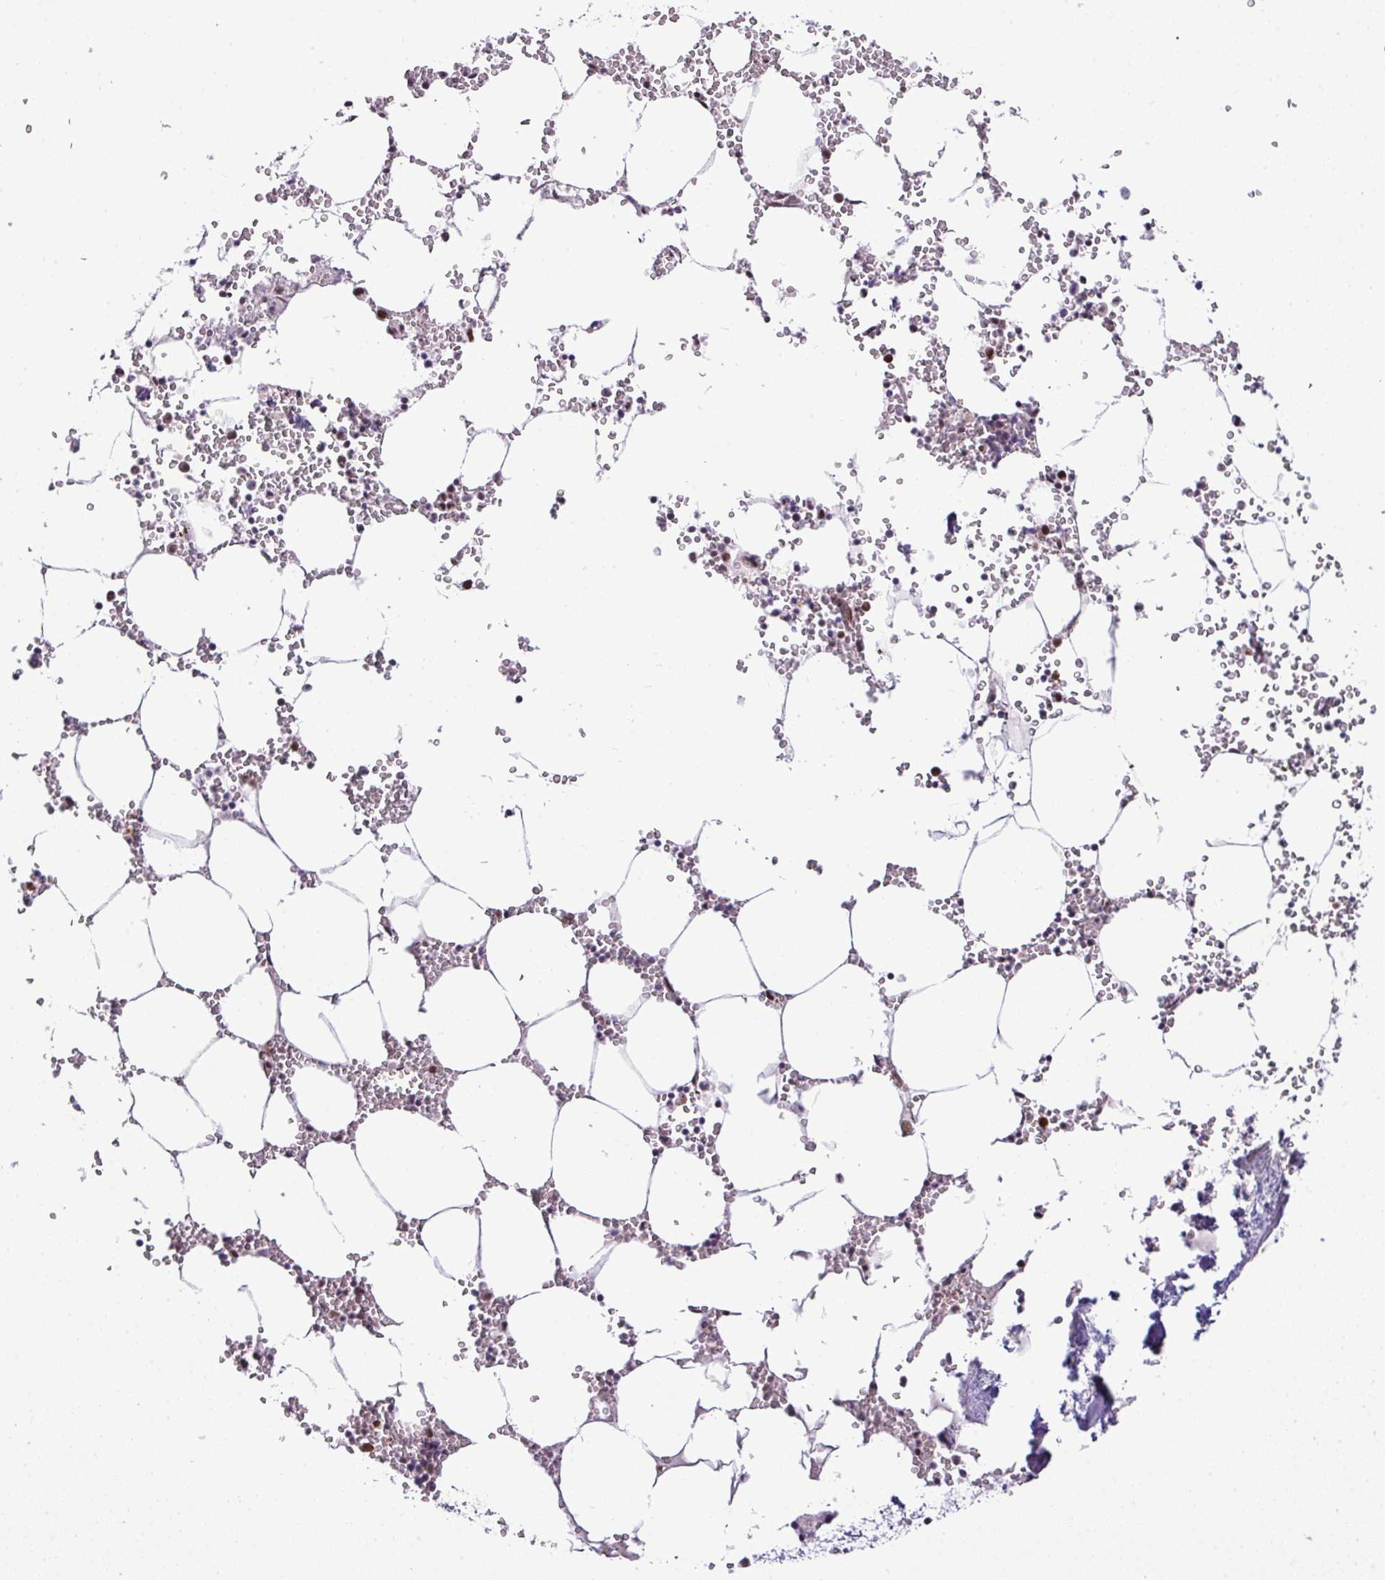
{"staining": {"intensity": "moderate", "quantity": "25%-75%", "location": "nuclear"}, "tissue": "bone marrow", "cell_type": "Hematopoietic cells", "image_type": "normal", "snomed": [{"axis": "morphology", "description": "Normal tissue, NOS"}, {"axis": "topography", "description": "Bone marrow"}], "caption": "Protein expression analysis of benign bone marrow displays moderate nuclear staining in about 25%-75% of hematopoietic cells. (Brightfield microscopy of DAB IHC at high magnification).", "gene": "PGAP4", "patient": {"sex": "male", "age": 54}}